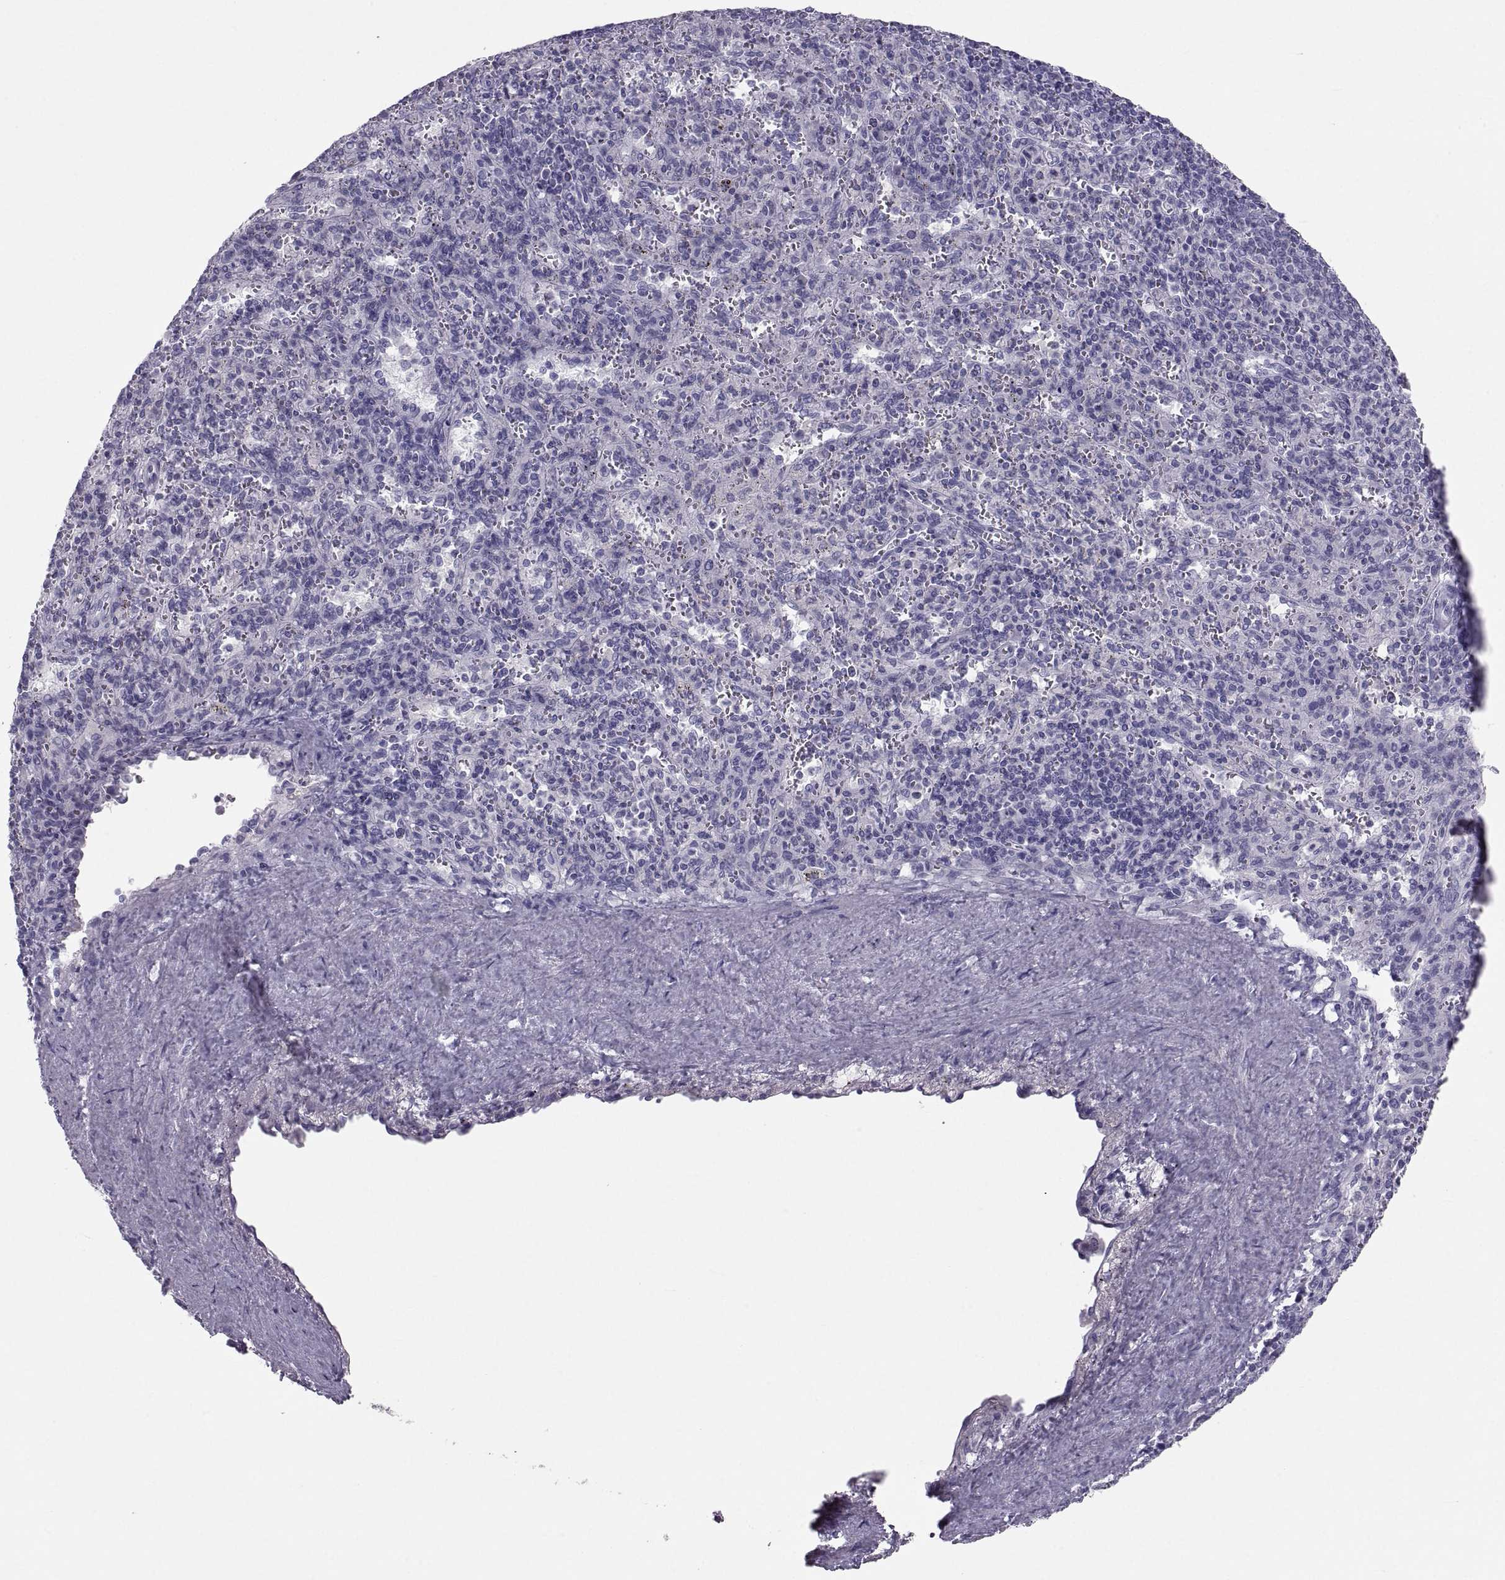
{"staining": {"intensity": "negative", "quantity": "none", "location": "none"}, "tissue": "spleen", "cell_type": "Cells in red pulp", "image_type": "normal", "snomed": [{"axis": "morphology", "description": "Normal tissue, NOS"}, {"axis": "topography", "description": "Spleen"}], "caption": "Normal spleen was stained to show a protein in brown. There is no significant staining in cells in red pulp.", "gene": "PCSK1N", "patient": {"sex": "male", "age": 57}}